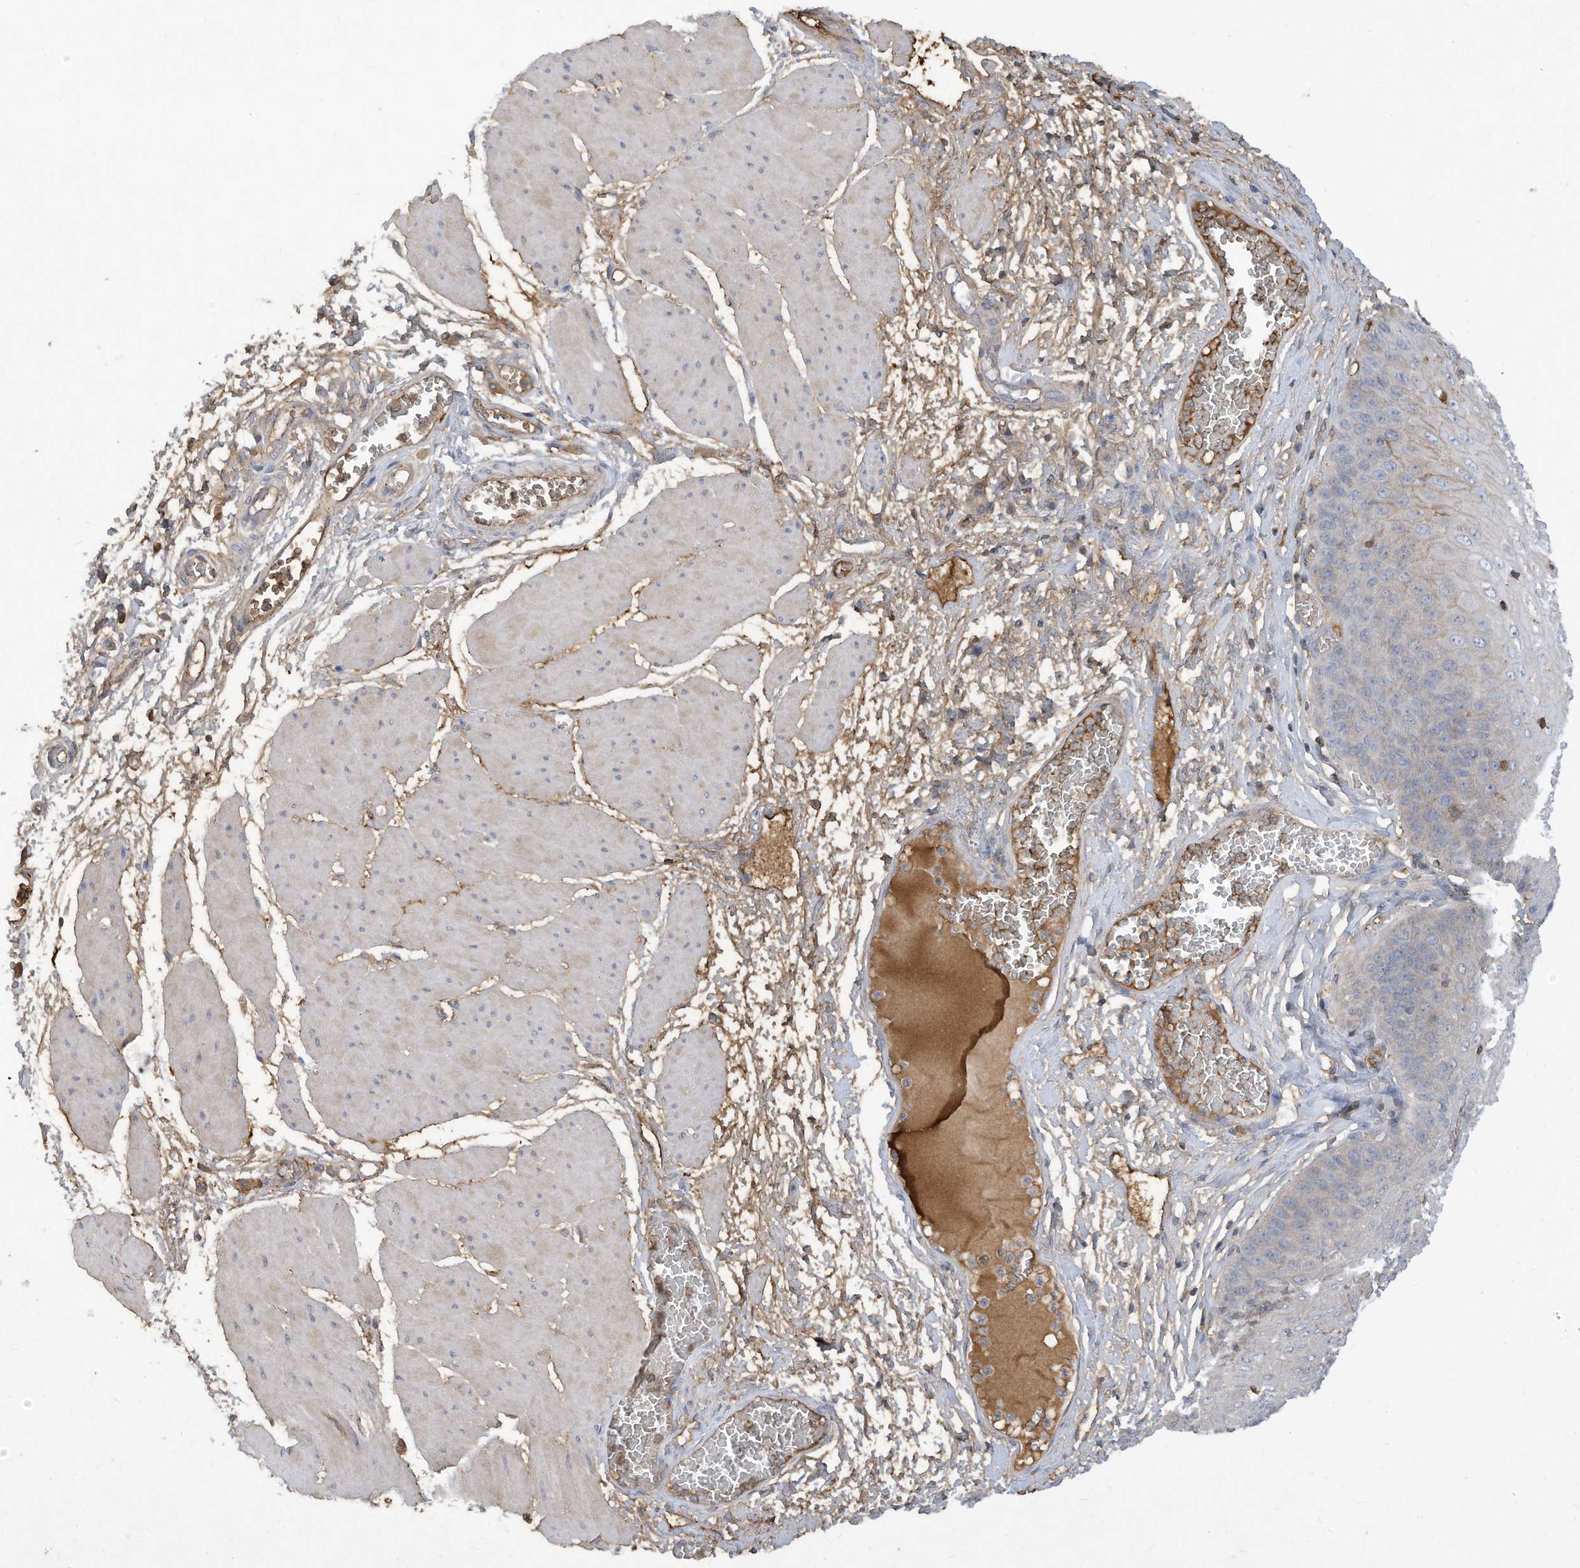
{"staining": {"intensity": "weak", "quantity": "25%-75%", "location": "cytoplasmic/membranous"}, "tissue": "esophagus", "cell_type": "Squamous epithelial cells", "image_type": "normal", "snomed": [{"axis": "morphology", "description": "Normal tissue, NOS"}, {"axis": "topography", "description": "Esophagus"}], "caption": "About 25%-75% of squamous epithelial cells in unremarkable human esophagus demonstrate weak cytoplasmic/membranous protein expression as visualized by brown immunohistochemical staining.", "gene": "HAS3", "patient": {"sex": "male", "age": 60}}